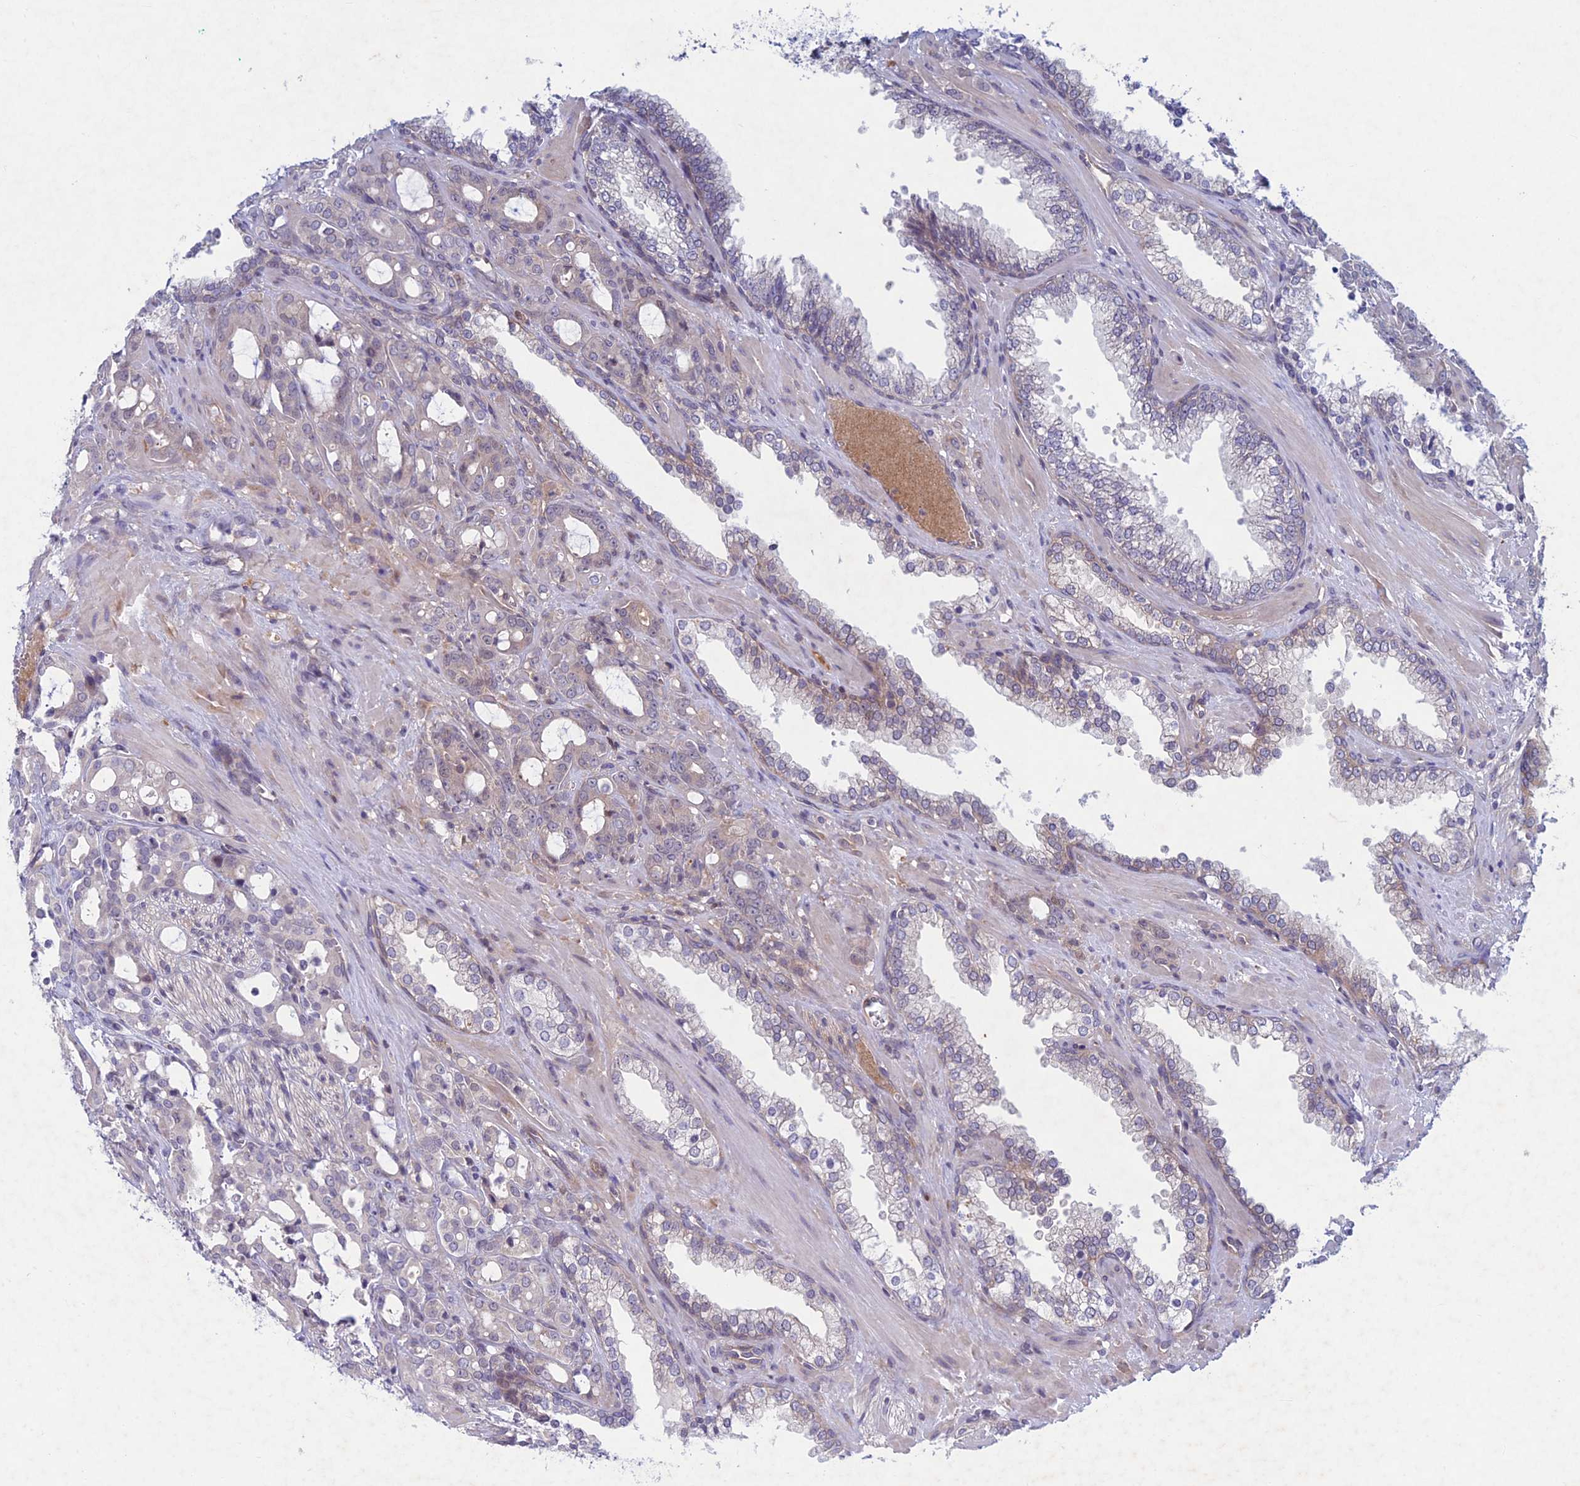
{"staining": {"intensity": "negative", "quantity": "none", "location": "none"}, "tissue": "prostate cancer", "cell_type": "Tumor cells", "image_type": "cancer", "snomed": [{"axis": "morphology", "description": "Adenocarcinoma, High grade"}, {"axis": "topography", "description": "Prostate"}], "caption": "The histopathology image displays no staining of tumor cells in prostate cancer (adenocarcinoma (high-grade)).", "gene": "PTHLH", "patient": {"sex": "male", "age": 72}}